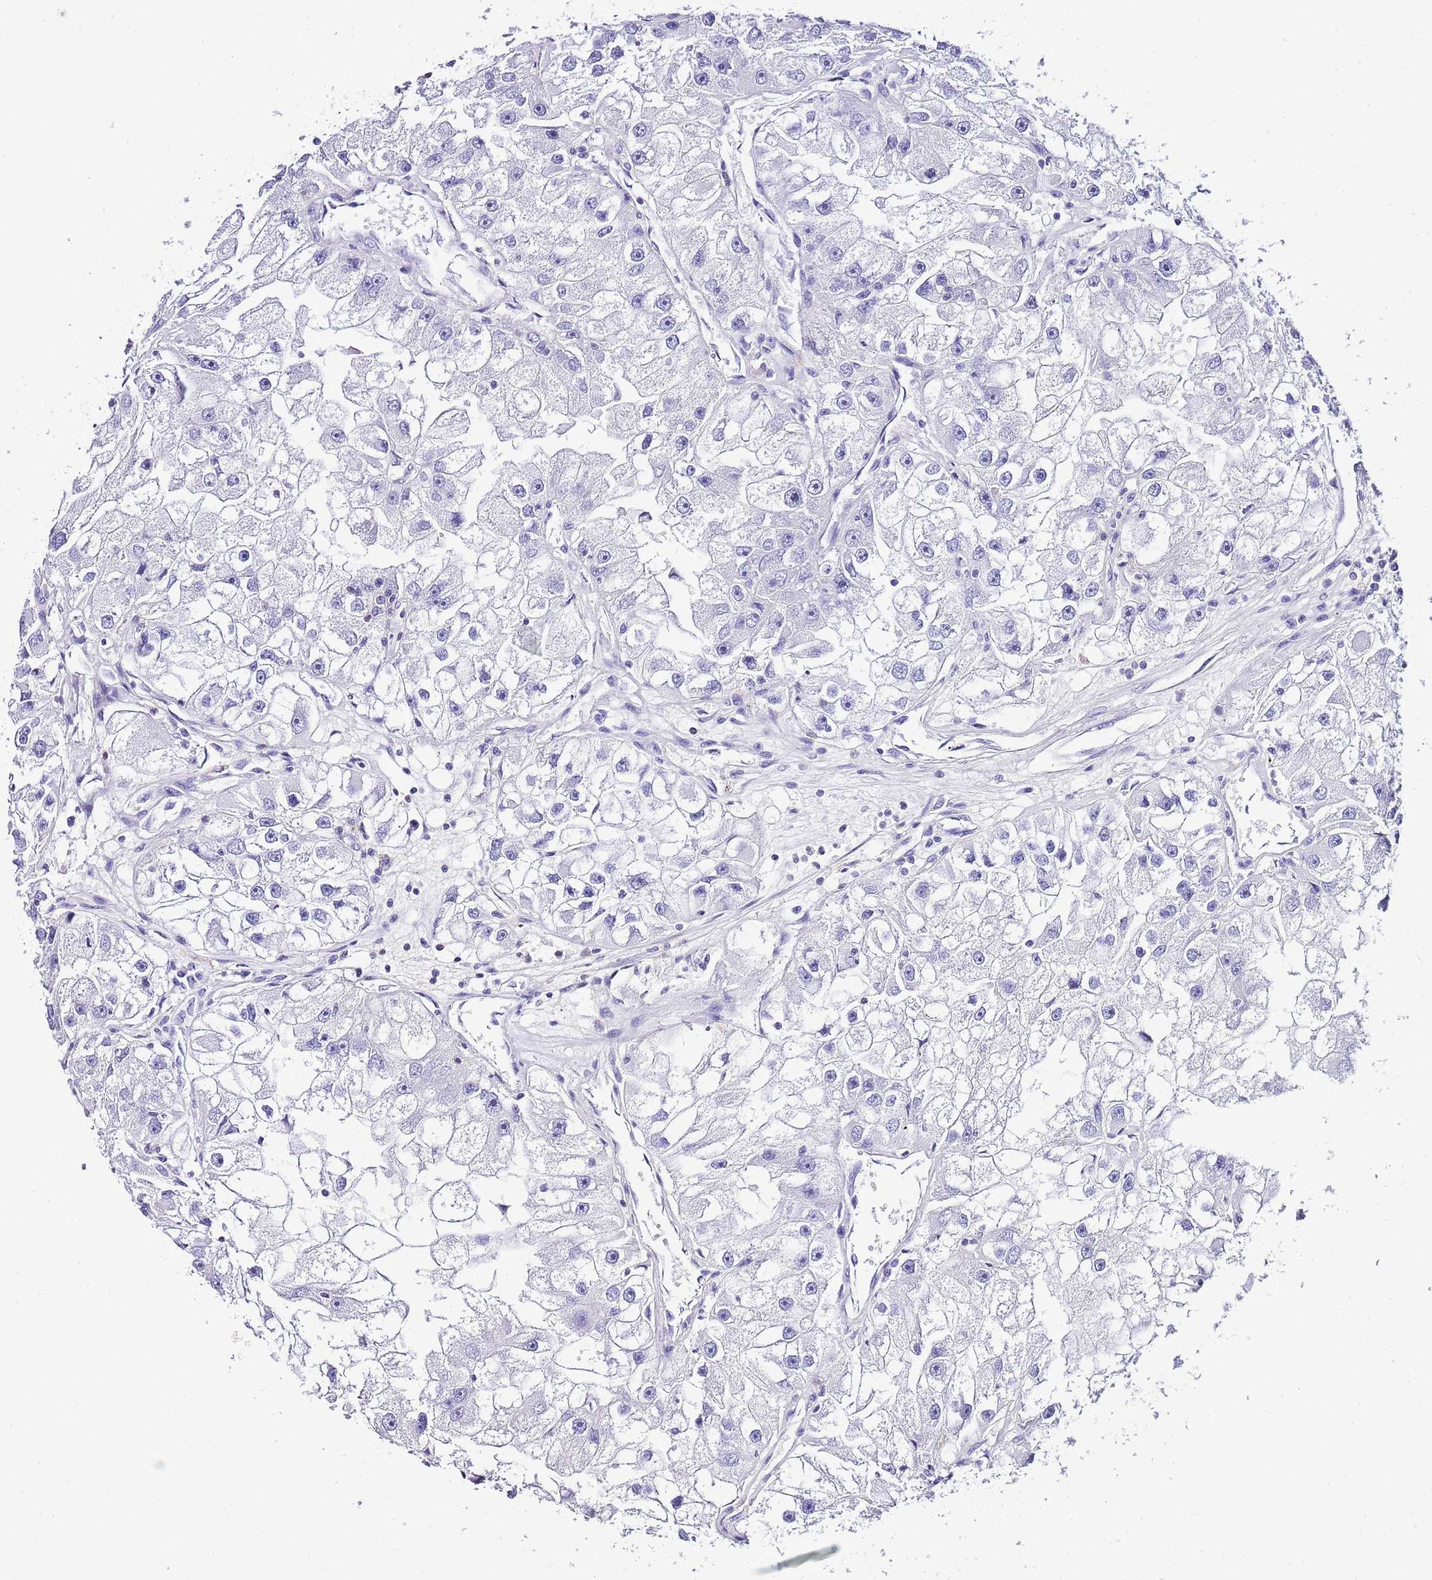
{"staining": {"intensity": "negative", "quantity": "none", "location": "none"}, "tissue": "renal cancer", "cell_type": "Tumor cells", "image_type": "cancer", "snomed": [{"axis": "morphology", "description": "Adenocarcinoma, NOS"}, {"axis": "topography", "description": "Kidney"}], "caption": "This image is of adenocarcinoma (renal) stained with immunohistochemistry (IHC) to label a protein in brown with the nuclei are counter-stained blue. There is no positivity in tumor cells.", "gene": "CNN2", "patient": {"sex": "male", "age": 63}}